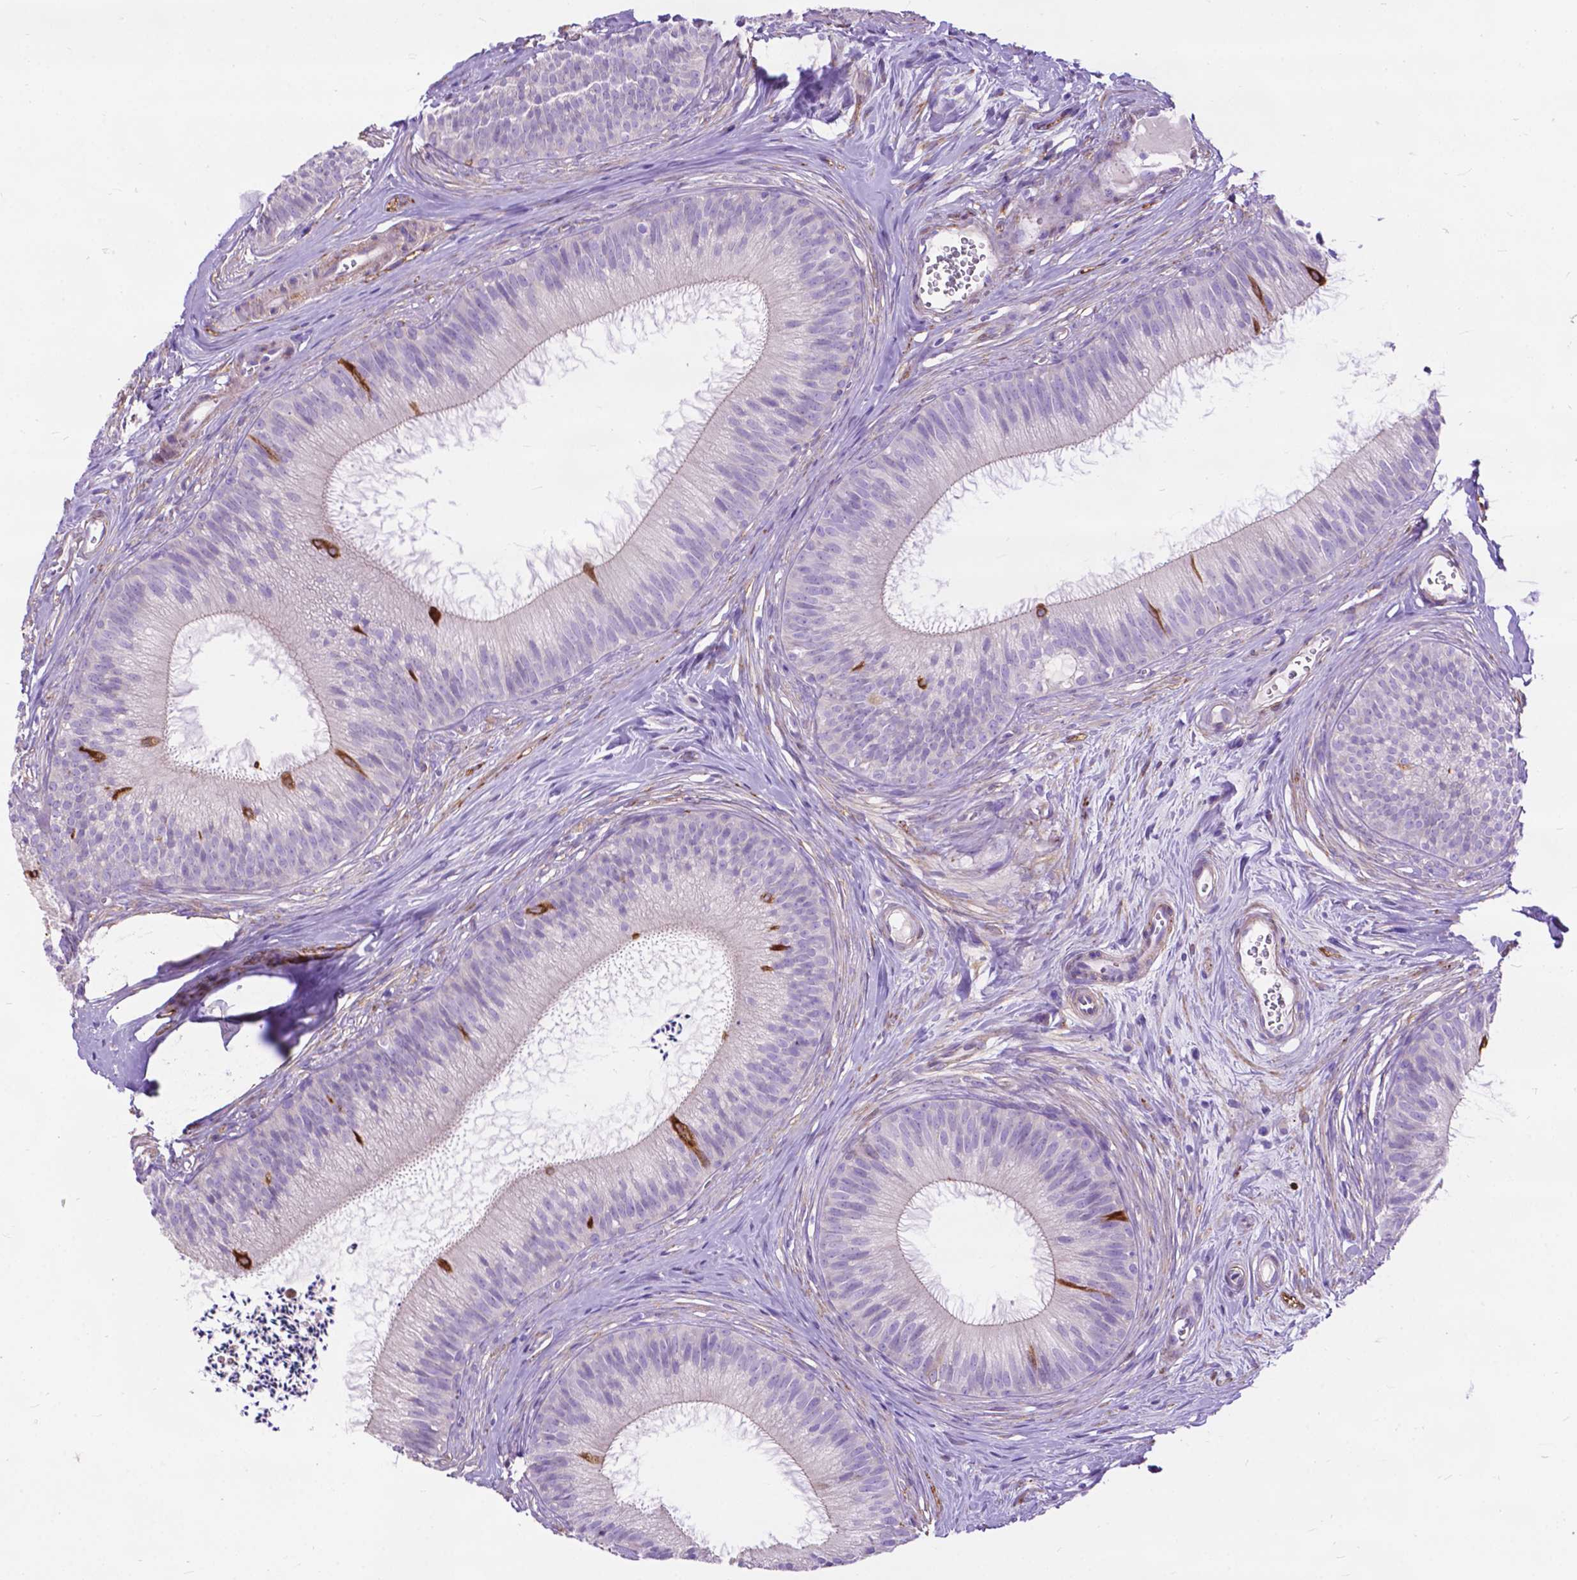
{"staining": {"intensity": "negative", "quantity": "none", "location": "none"}, "tissue": "epididymis", "cell_type": "Glandular cells", "image_type": "normal", "snomed": [{"axis": "morphology", "description": "Normal tissue, NOS"}, {"axis": "topography", "description": "Epididymis"}], "caption": "The photomicrograph reveals no significant staining in glandular cells of epididymis.", "gene": "PCDHA12", "patient": {"sex": "male", "age": 24}}